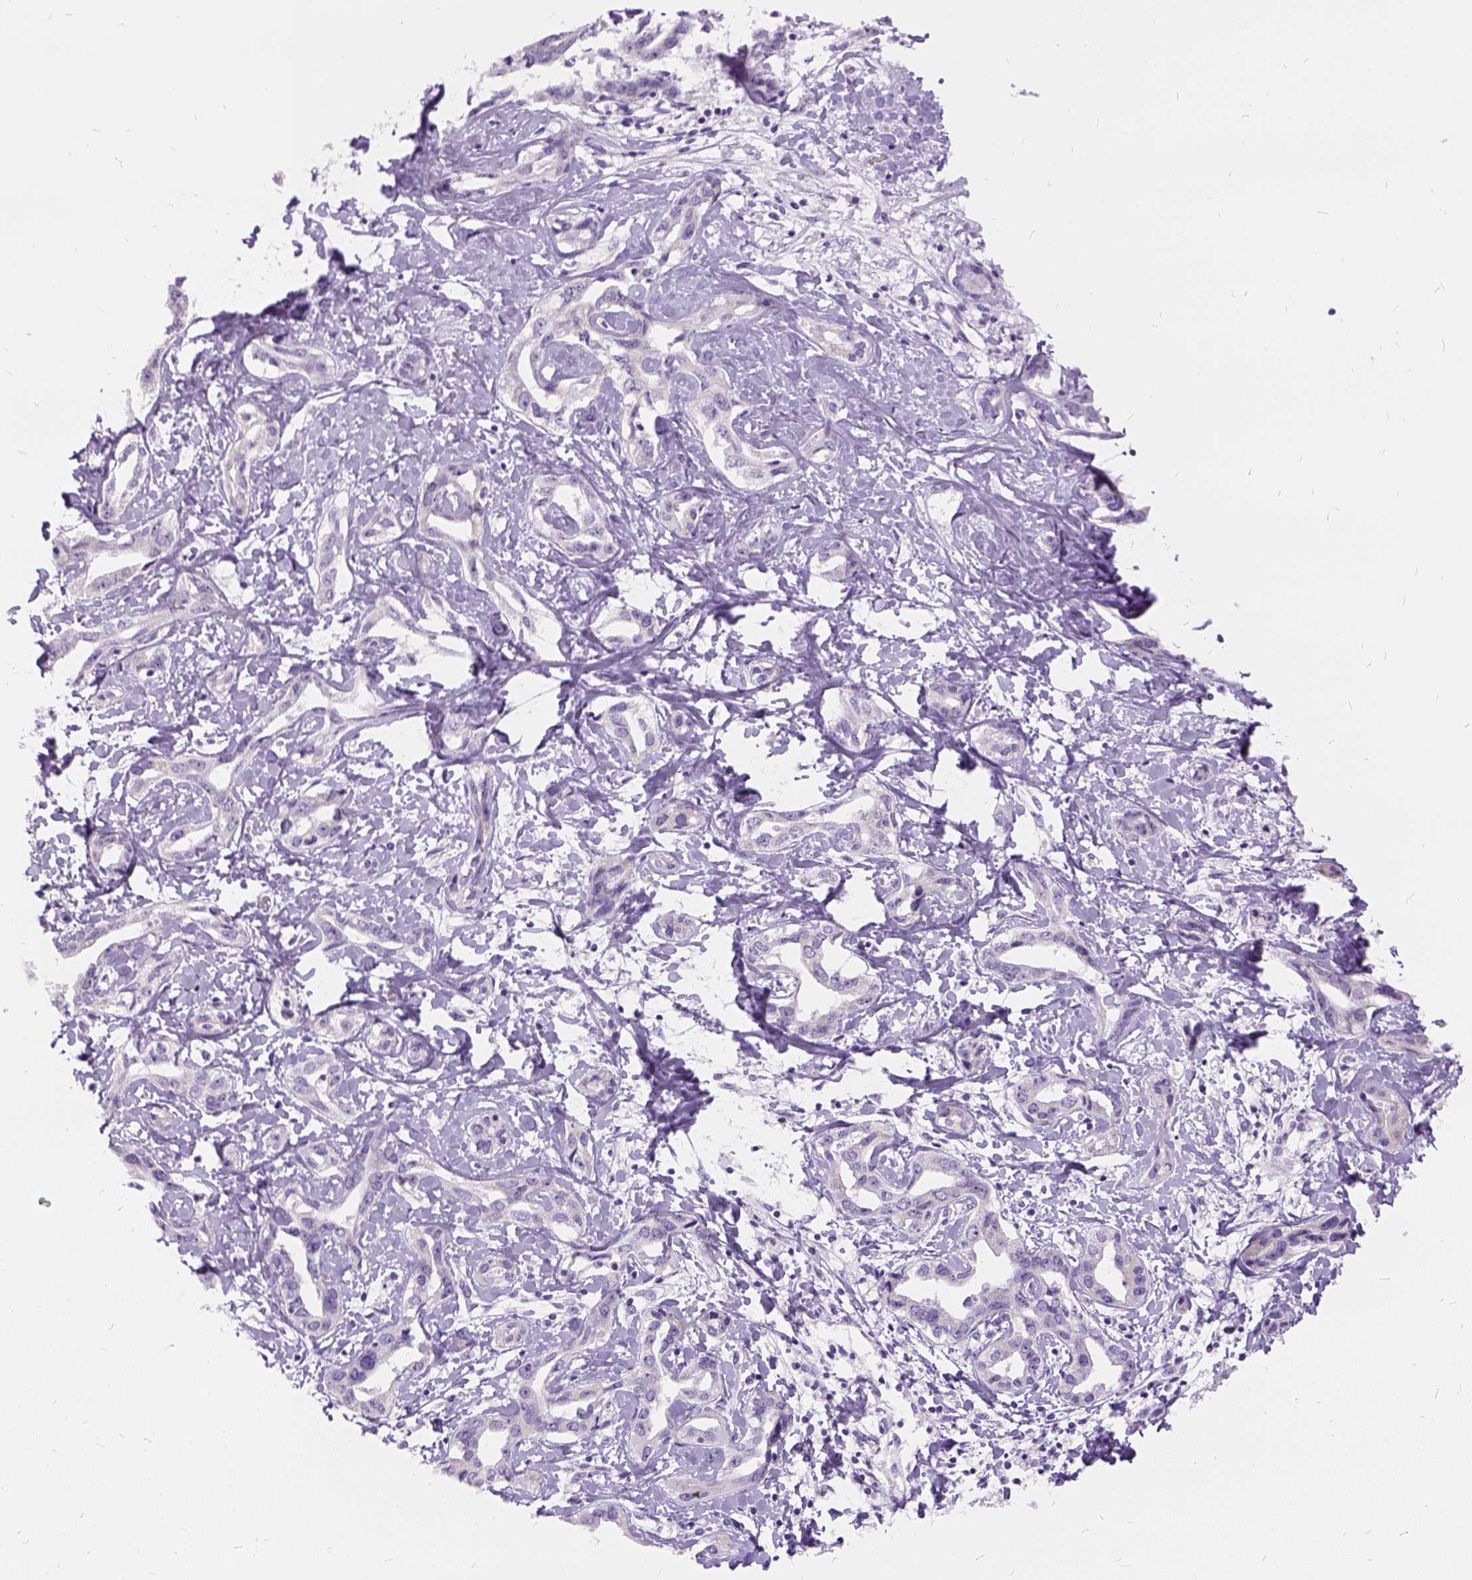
{"staining": {"intensity": "negative", "quantity": "none", "location": "none"}, "tissue": "liver cancer", "cell_type": "Tumor cells", "image_type": "cancer", "snomed": [{"axis": "morphology", "description": "Cholangiocarcinoma"}, {"axis": "topography", "description": "Liver"}], "caption": "Liver cholangiocarcinoma was stained to show a protein in brown. There is no significant staining in tumor cells. (Brightfield microscopy of DAB immunohistochemistry at high magnification).", "gene": "FDX1", "patient": {"sex": "male", "age": 59}}